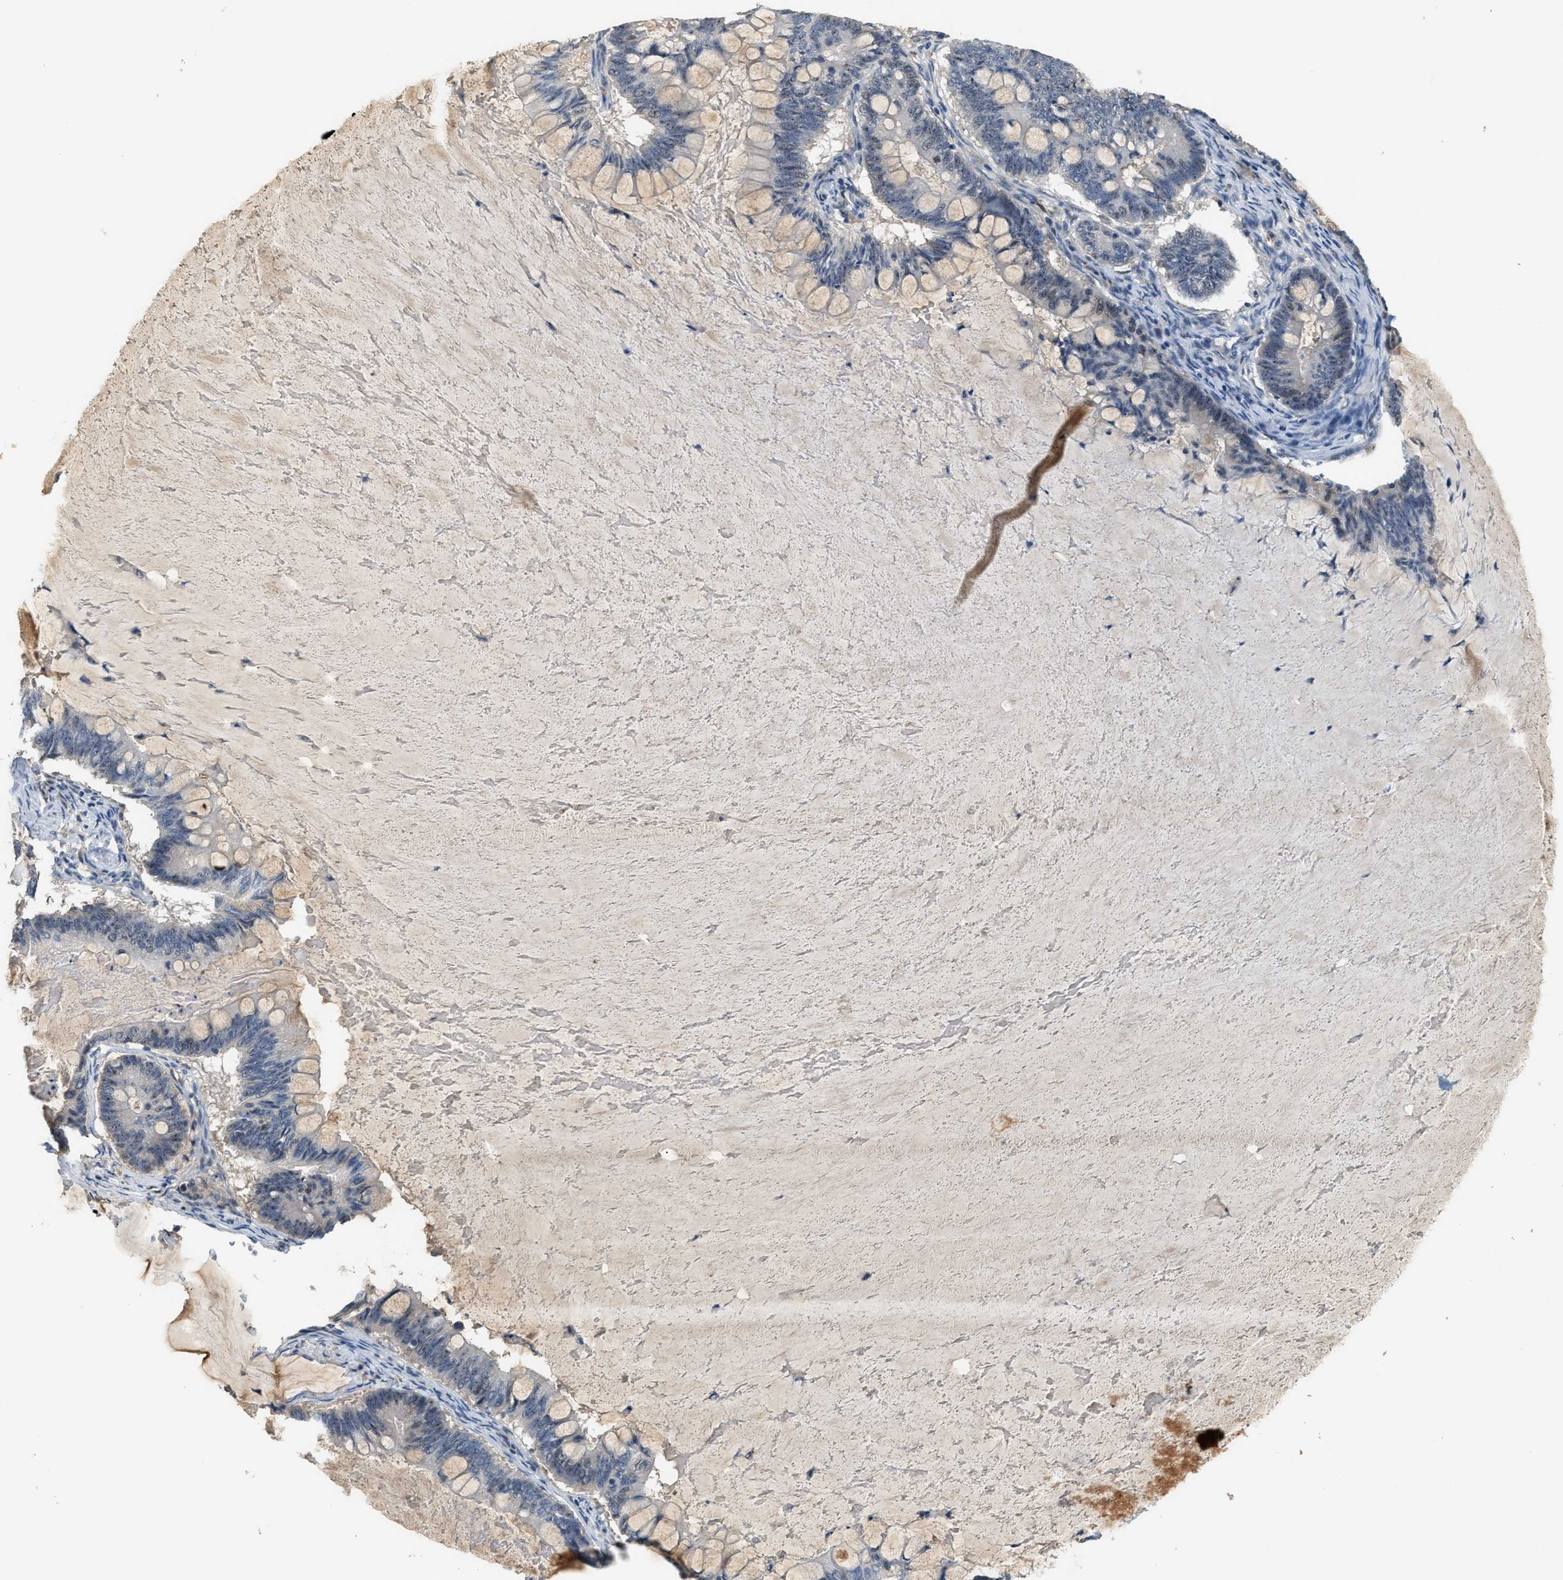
{"staining": {"intensity": "weak", "quantity": "<25%", "location": "nuclear"}, "tissue": "ovarian cancer", "cell_type": "Tumor cells", "image_type": "cancer", "snomed": [{"axis": "morphology", "description": "Cystadenocarcinoma, mucinous, NOS"}, {"axis": "topography", "description": "Ovary"}], "caption": "Immunohistochemistry (IHC) micrograph of mucinous cystadenocarcinoma (ovarian) stained for a protein (brown), which demonstrates no positivity in tumor cells.", "gene": "ZNF783", "patient": {"sex": "female", "age": 61}}